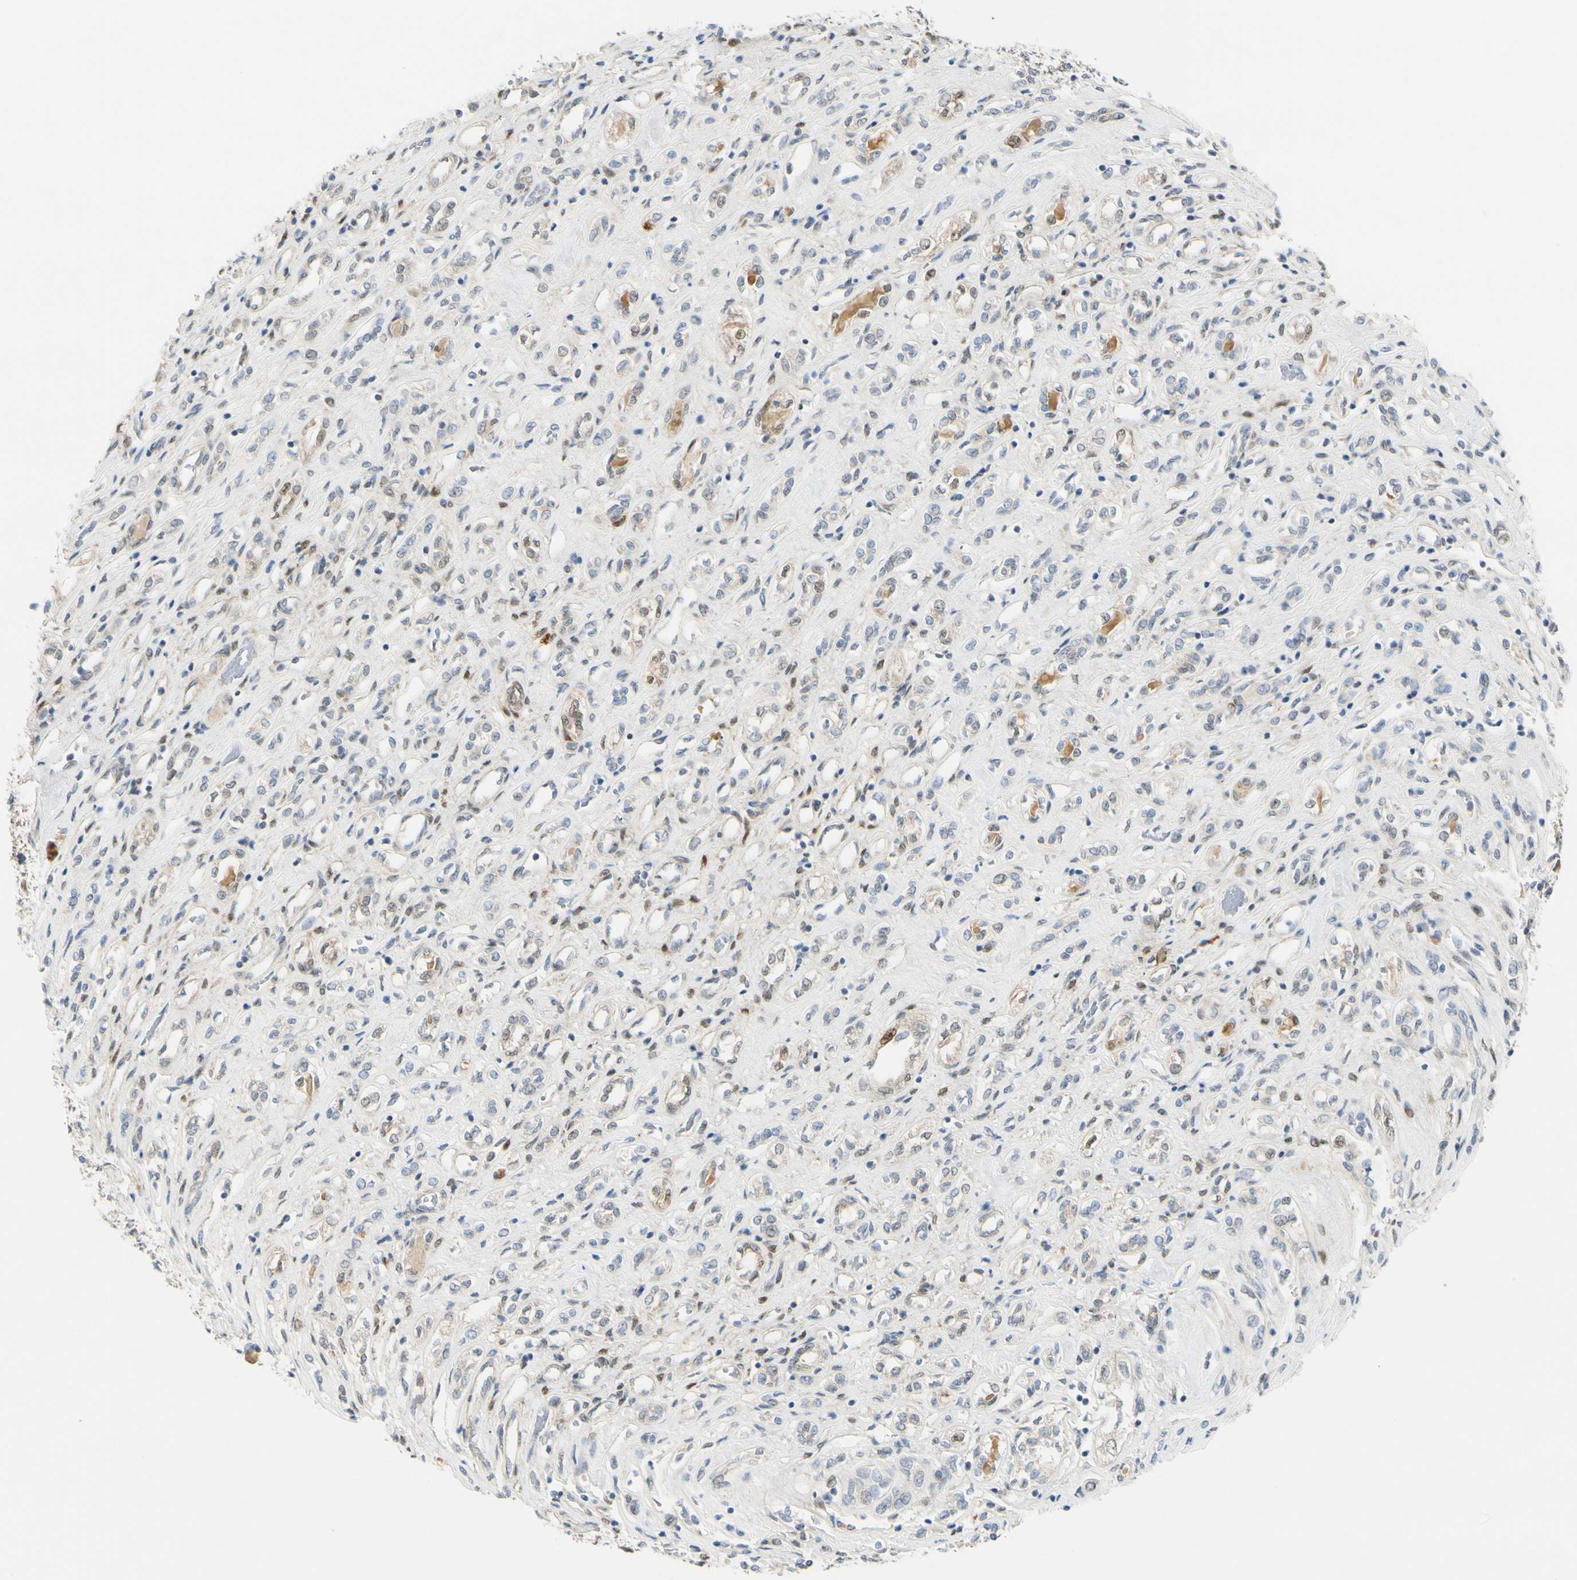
{"staining": {"intensity": "negative", "quantity": "none", "location": "none"}, "tissue": "renal cancer", "cell_type": "Tumor cells", "image_type": "cancer", "snomed": [{"axis": "morphology", "description": "Adenocarcinoma, NOS"}, {"axis": "topography", "description": "Kidney"}], "caption": "Tumor cells show no significant protein positivity in adenocarcinoma (renal).", "gene": "FHL2", "patient": {"sex": "female", "age": 70}}